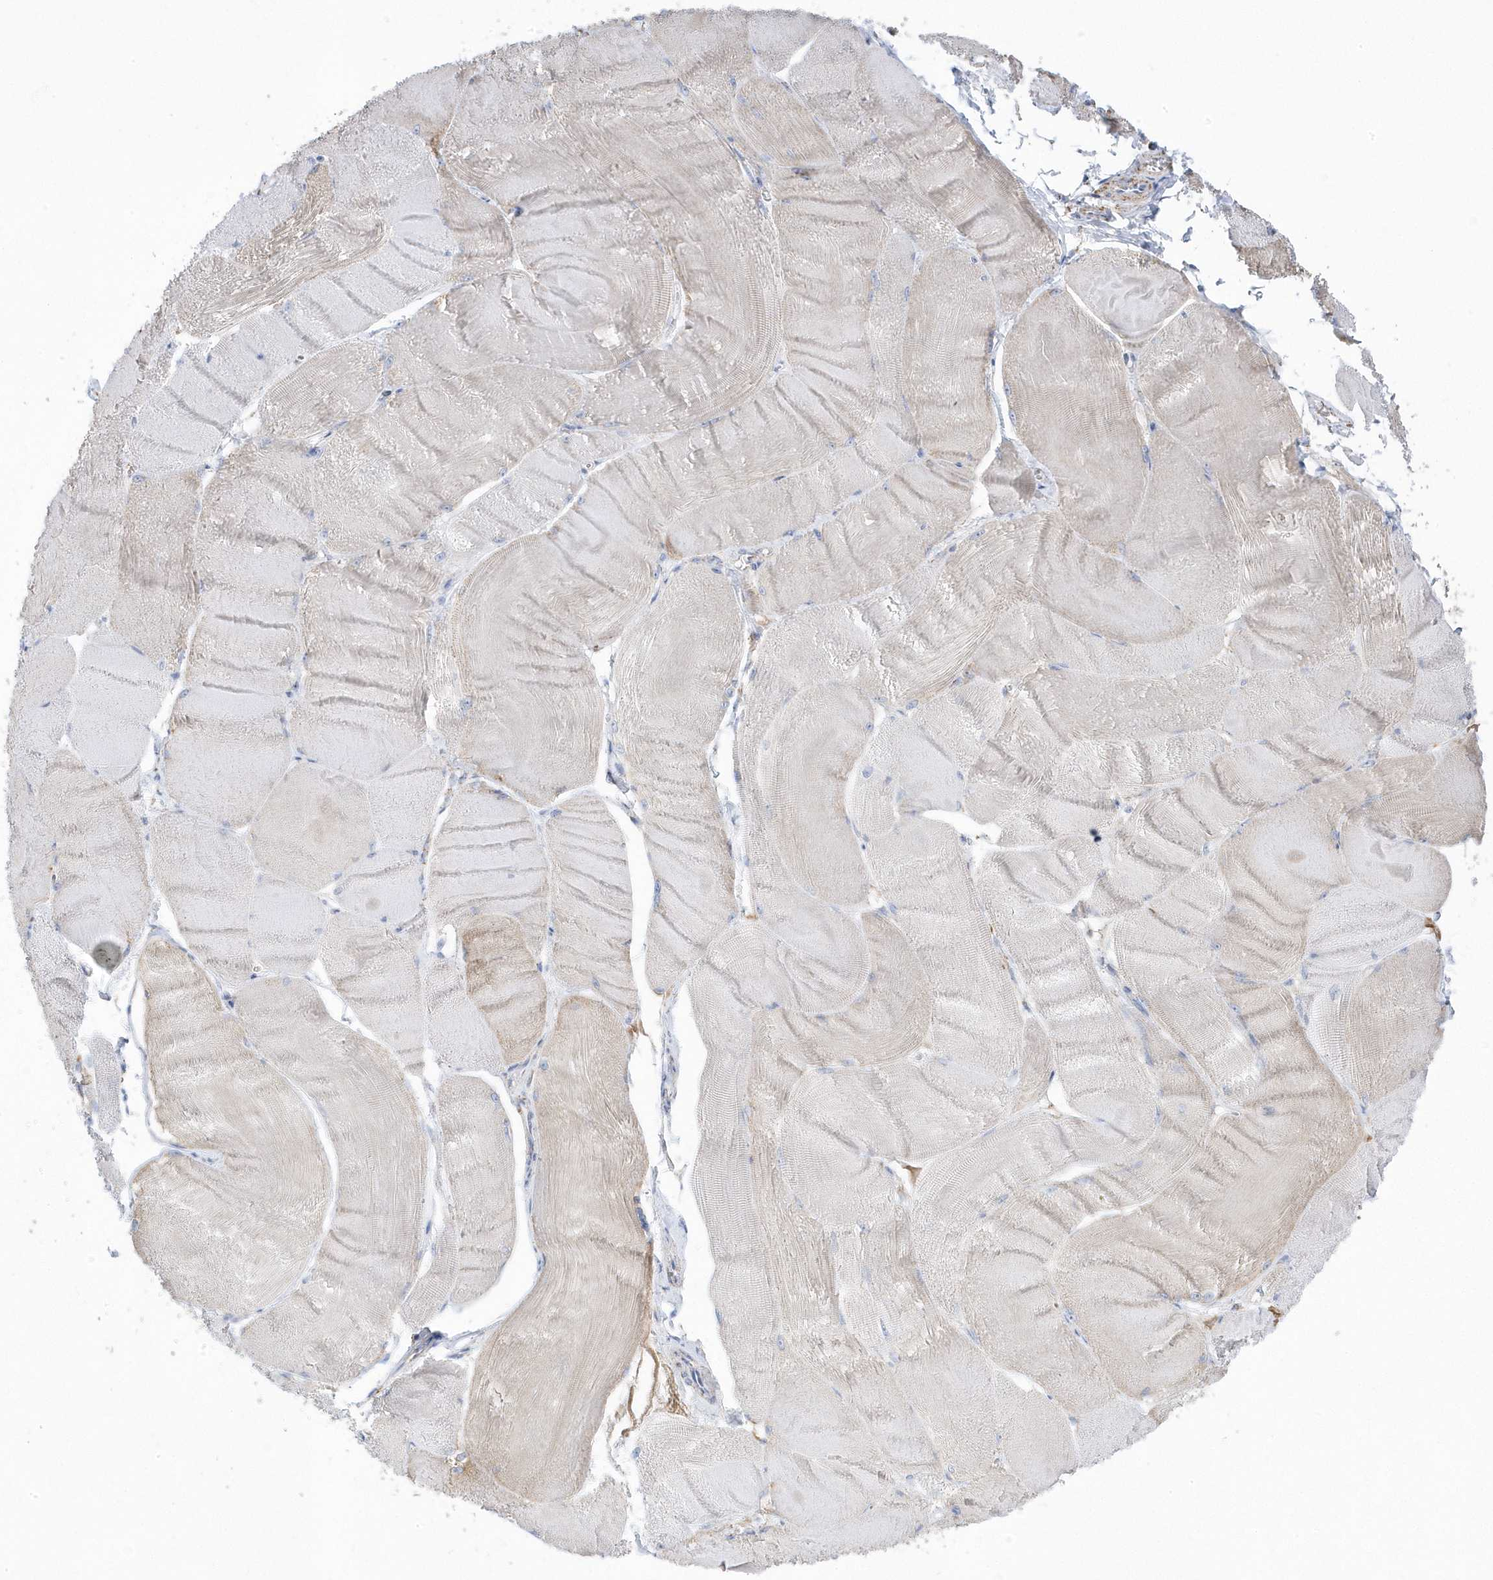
{"staining": {"intensity": "weak", "quantity": "<25%", "location": "cytoplasmic/membranous"}, "tissue": "skeletal muscle", "cell_type": "Myocytes", "image_type": "normal", "snomed": [{"axis": "morphology", "description": "Normal tissue, NOS"}, {"axis": "morphology", "description": "Basal cell carcinoma"}, {"axis": "topography", "description": "Skeletal muscle"}], "caption": "IHC histopathology image of benign skeletal muscle: skeletal muscle stained with DAB (3,3'-diaminobenzidine) shows no significant protein positivity in myocytes.", "gene": "GTPBP8", "patient": {"sex": "female", "age": 64}}